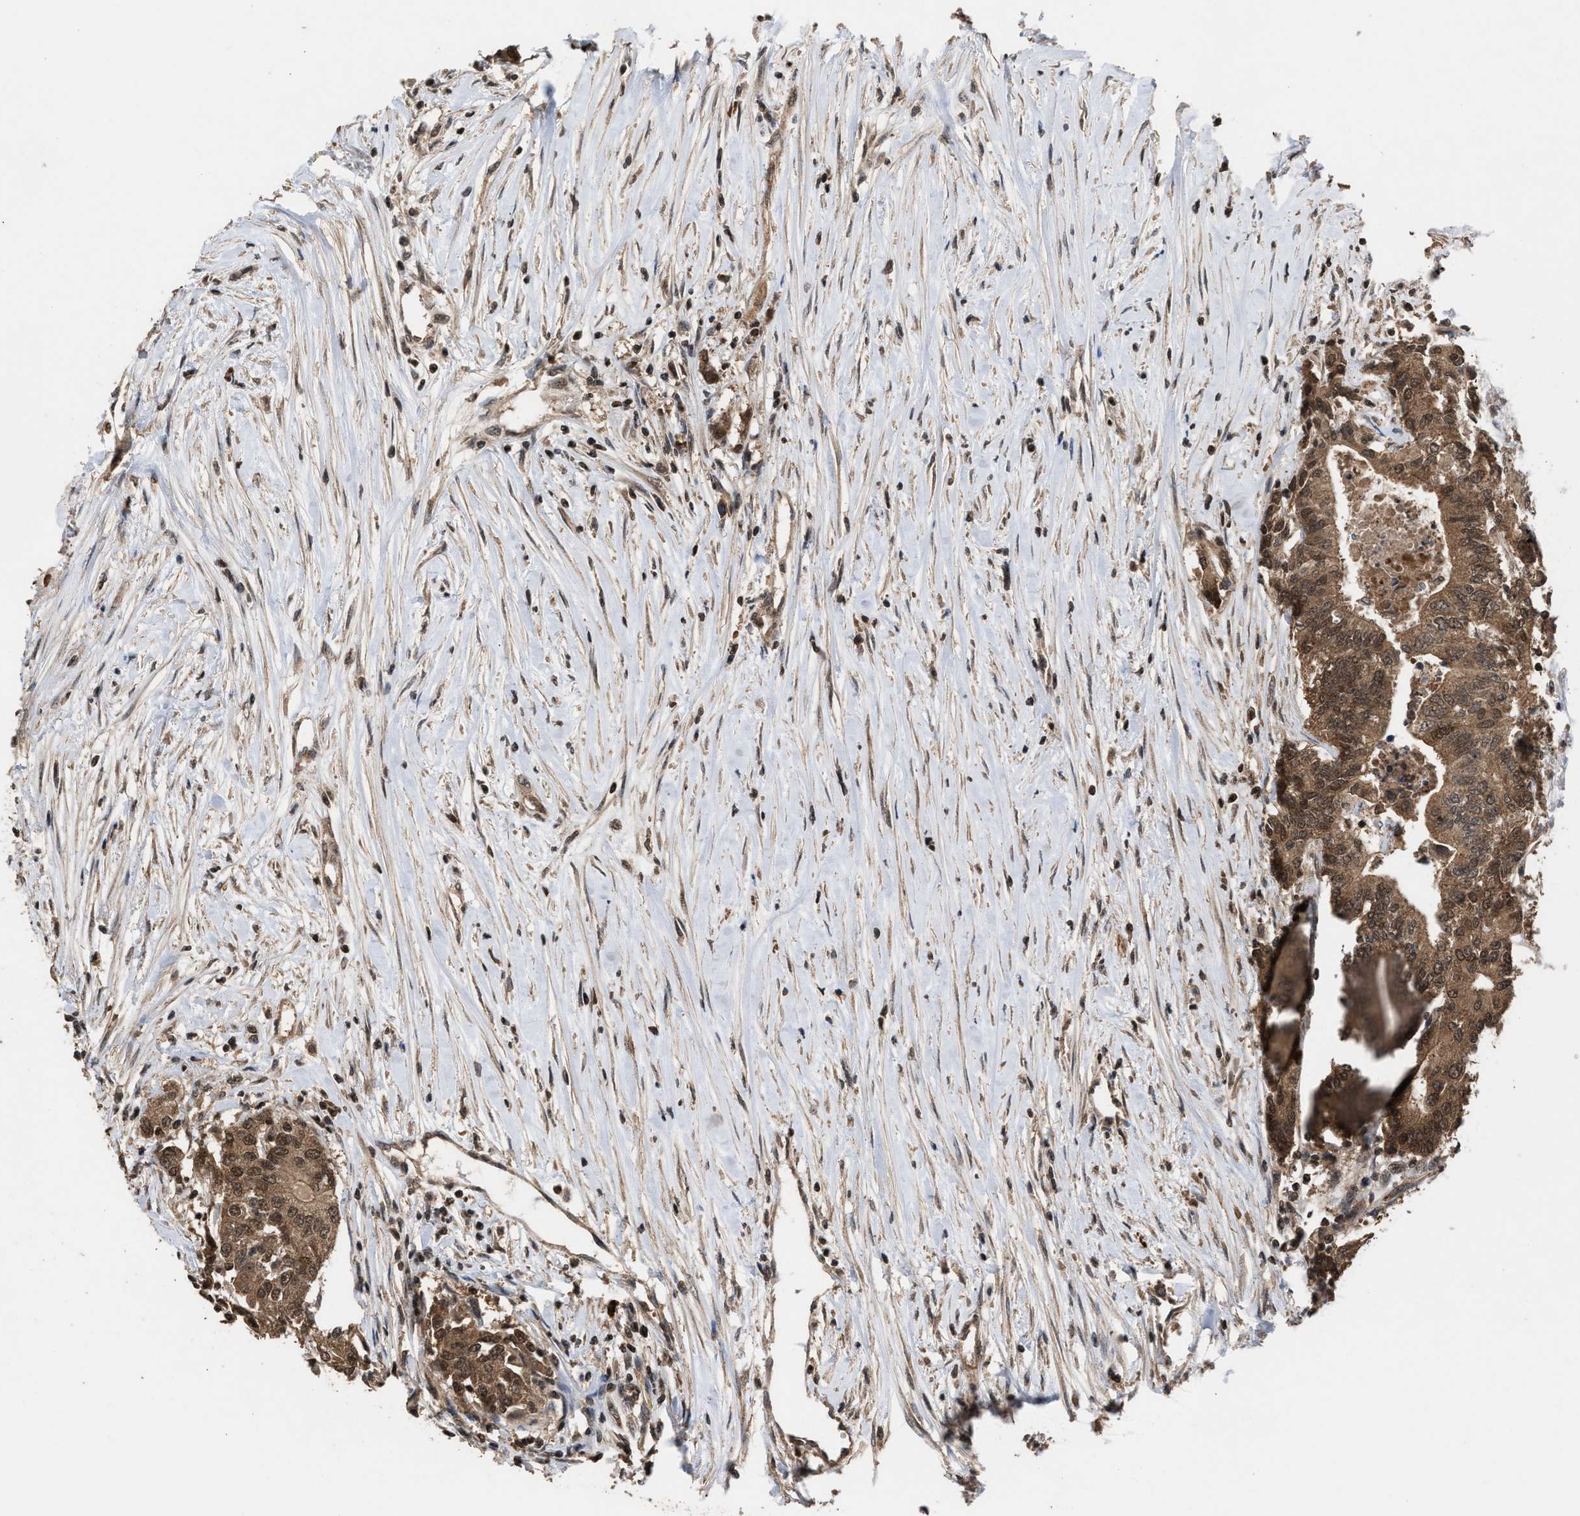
{"staining": {"intensity": "moderate", "quantity": ">75%", "location": "cytoplasmic/membranous"}, "tissue": "colorectal cancer", "cell_type": "Tumor cells", "image_type": "cancer", "snomed": [{"axis": "morphology", "description": "Adenocarcinoma, NOS"}, {"axis": "topography", "description": "Colon"}], "caption": "Immunohistochemical staining of adenocarcinoma (colorectal) demonstrates moderate cytoplasmic/membranous protein expression in about >75% of tumor cells. The staining was performed using DAB, with brown indicating positive protein expression. Nuclei are stained blue with hematoxylin.", "gene": "C9orf78", "patient": {"sex": "female", "age": 77}}